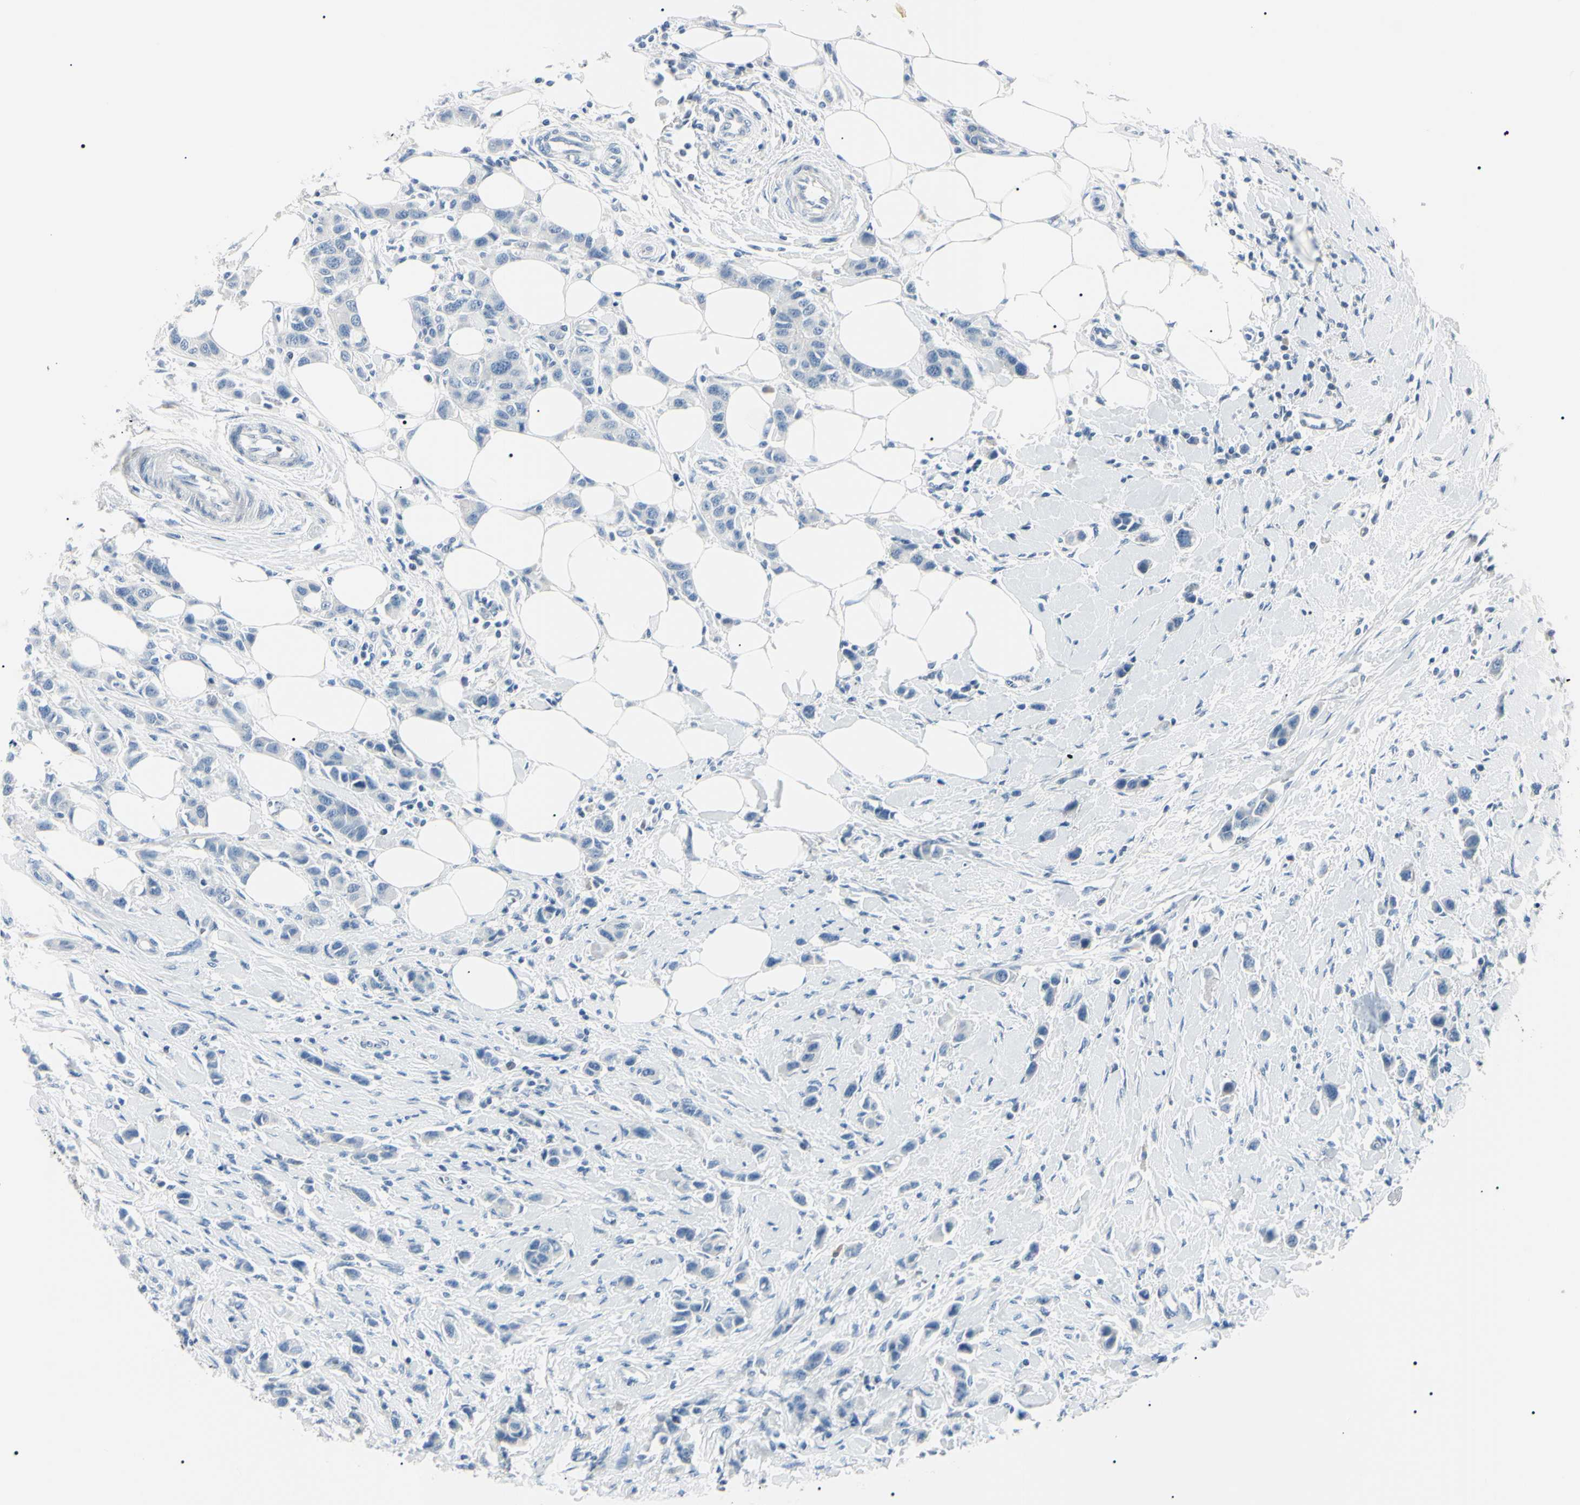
{"staining": {"intensity": "negative", "quantity": "none", "location": "none"}, "tissue": "breast cancer", "cell_type": "Tumor cells", "image_type": "cancer", "snomed": [{"axis": "morphology", "description": "Normal tissue, NOS"}, {"axis": "morphology", "description": "Duct carcinoma"}, {"axis": "topography", "description": "Breast"}], "caption": "Immunohistochemical staining of human breast cancer exhibits no significant expression in tumor cells.", "gene": "CA2", "patient": {"sex": "female", "age": 50}}